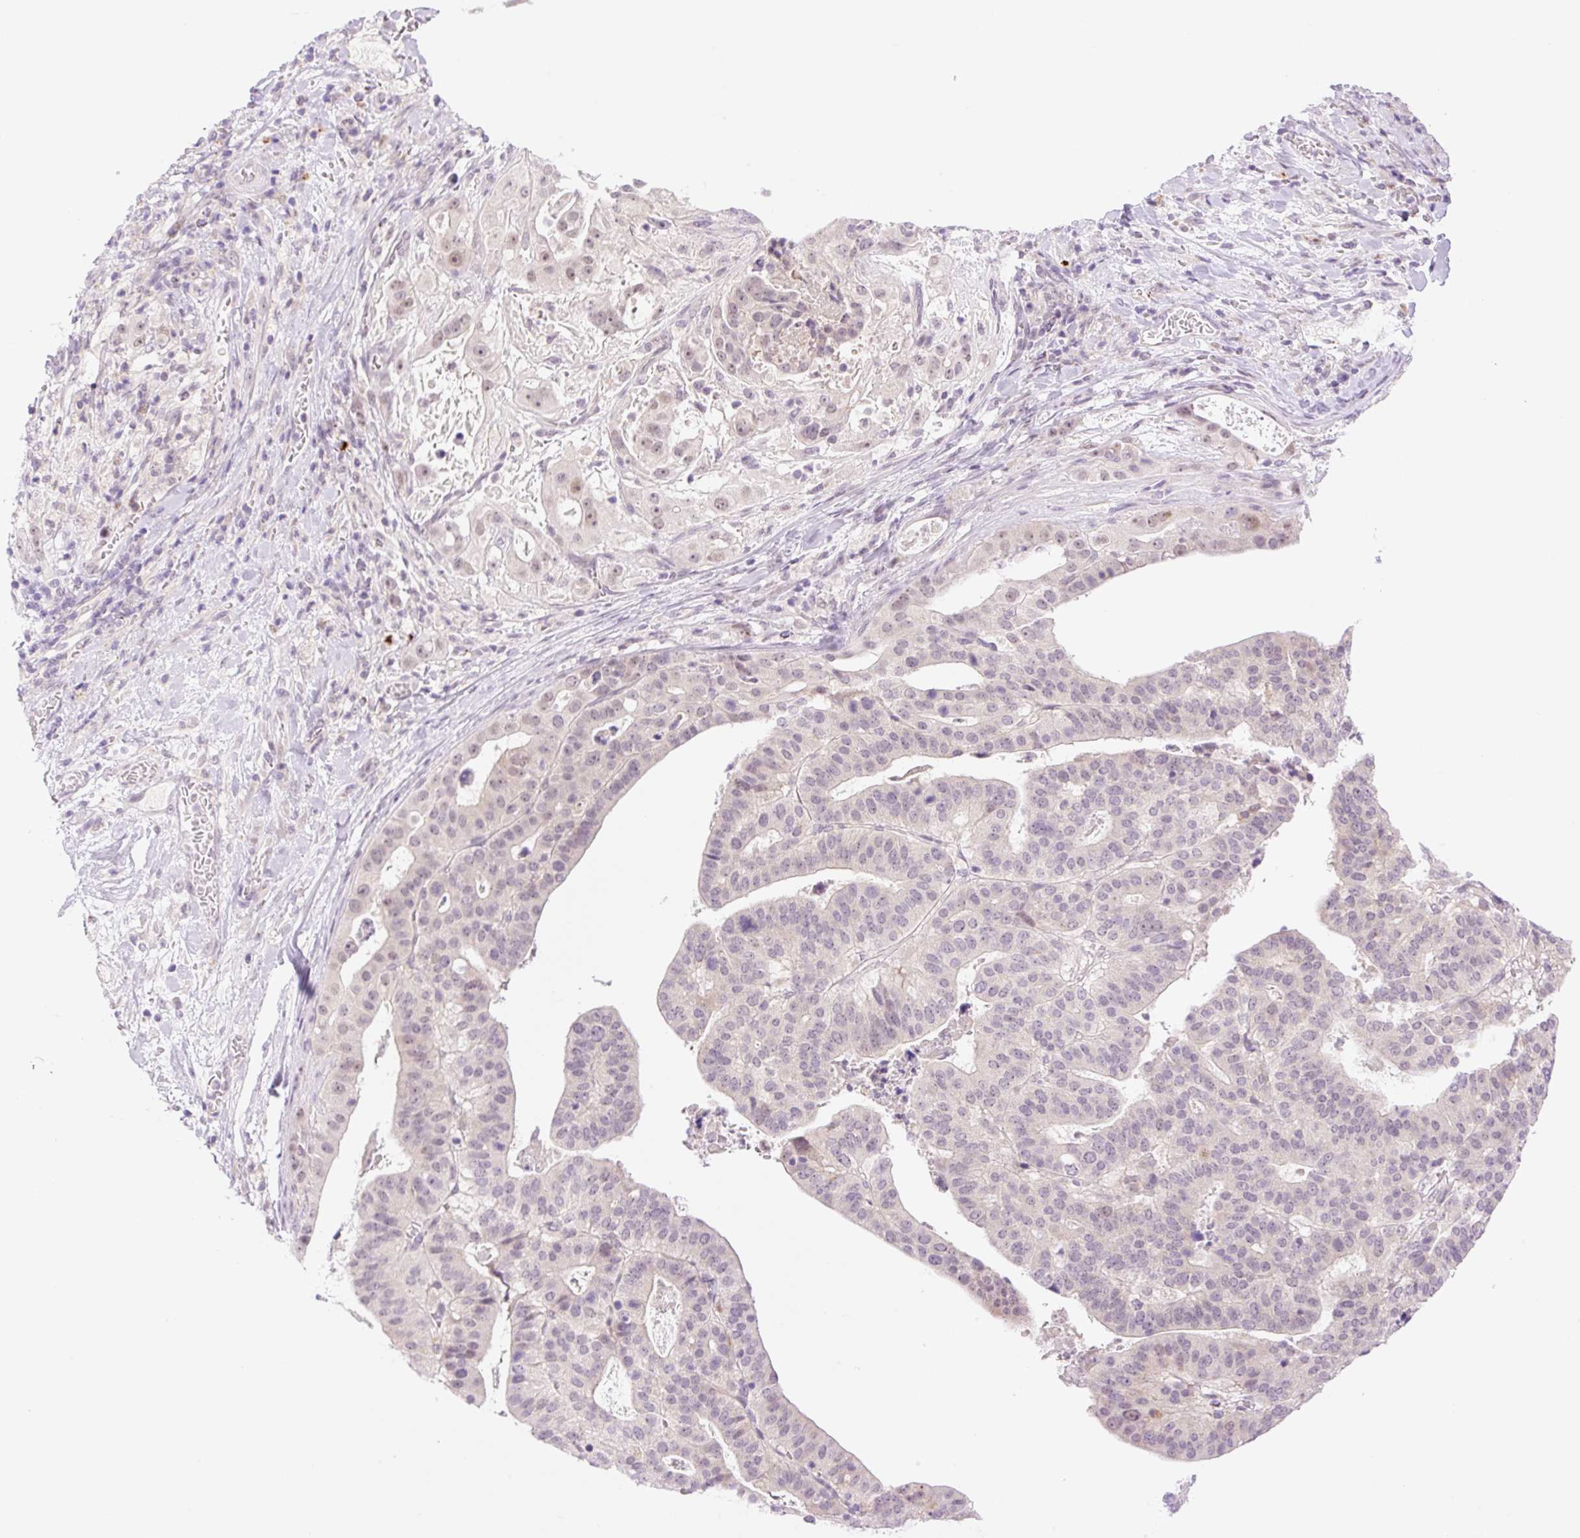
{"staining": {"intensity": "weak", "quantity": "25%-75%", "location": "nuclear"}, "tissue": "stomach cancer", "cell_type": "Tumor cells", "image_type": "cancer", "snomed": [{"axis": "morphology", "description": "Adenocarcinoma, NOS"}, {"axis": "topography", "description": "Stomach"}], "caption": "About 25%-75% of tumor cells in human stomach cancer show weak nuclear protein positivity as visualized by brown immunohistochemical staining.", "gene": "SPRYD4", "patient": {"sex": "male", "age": 48}}